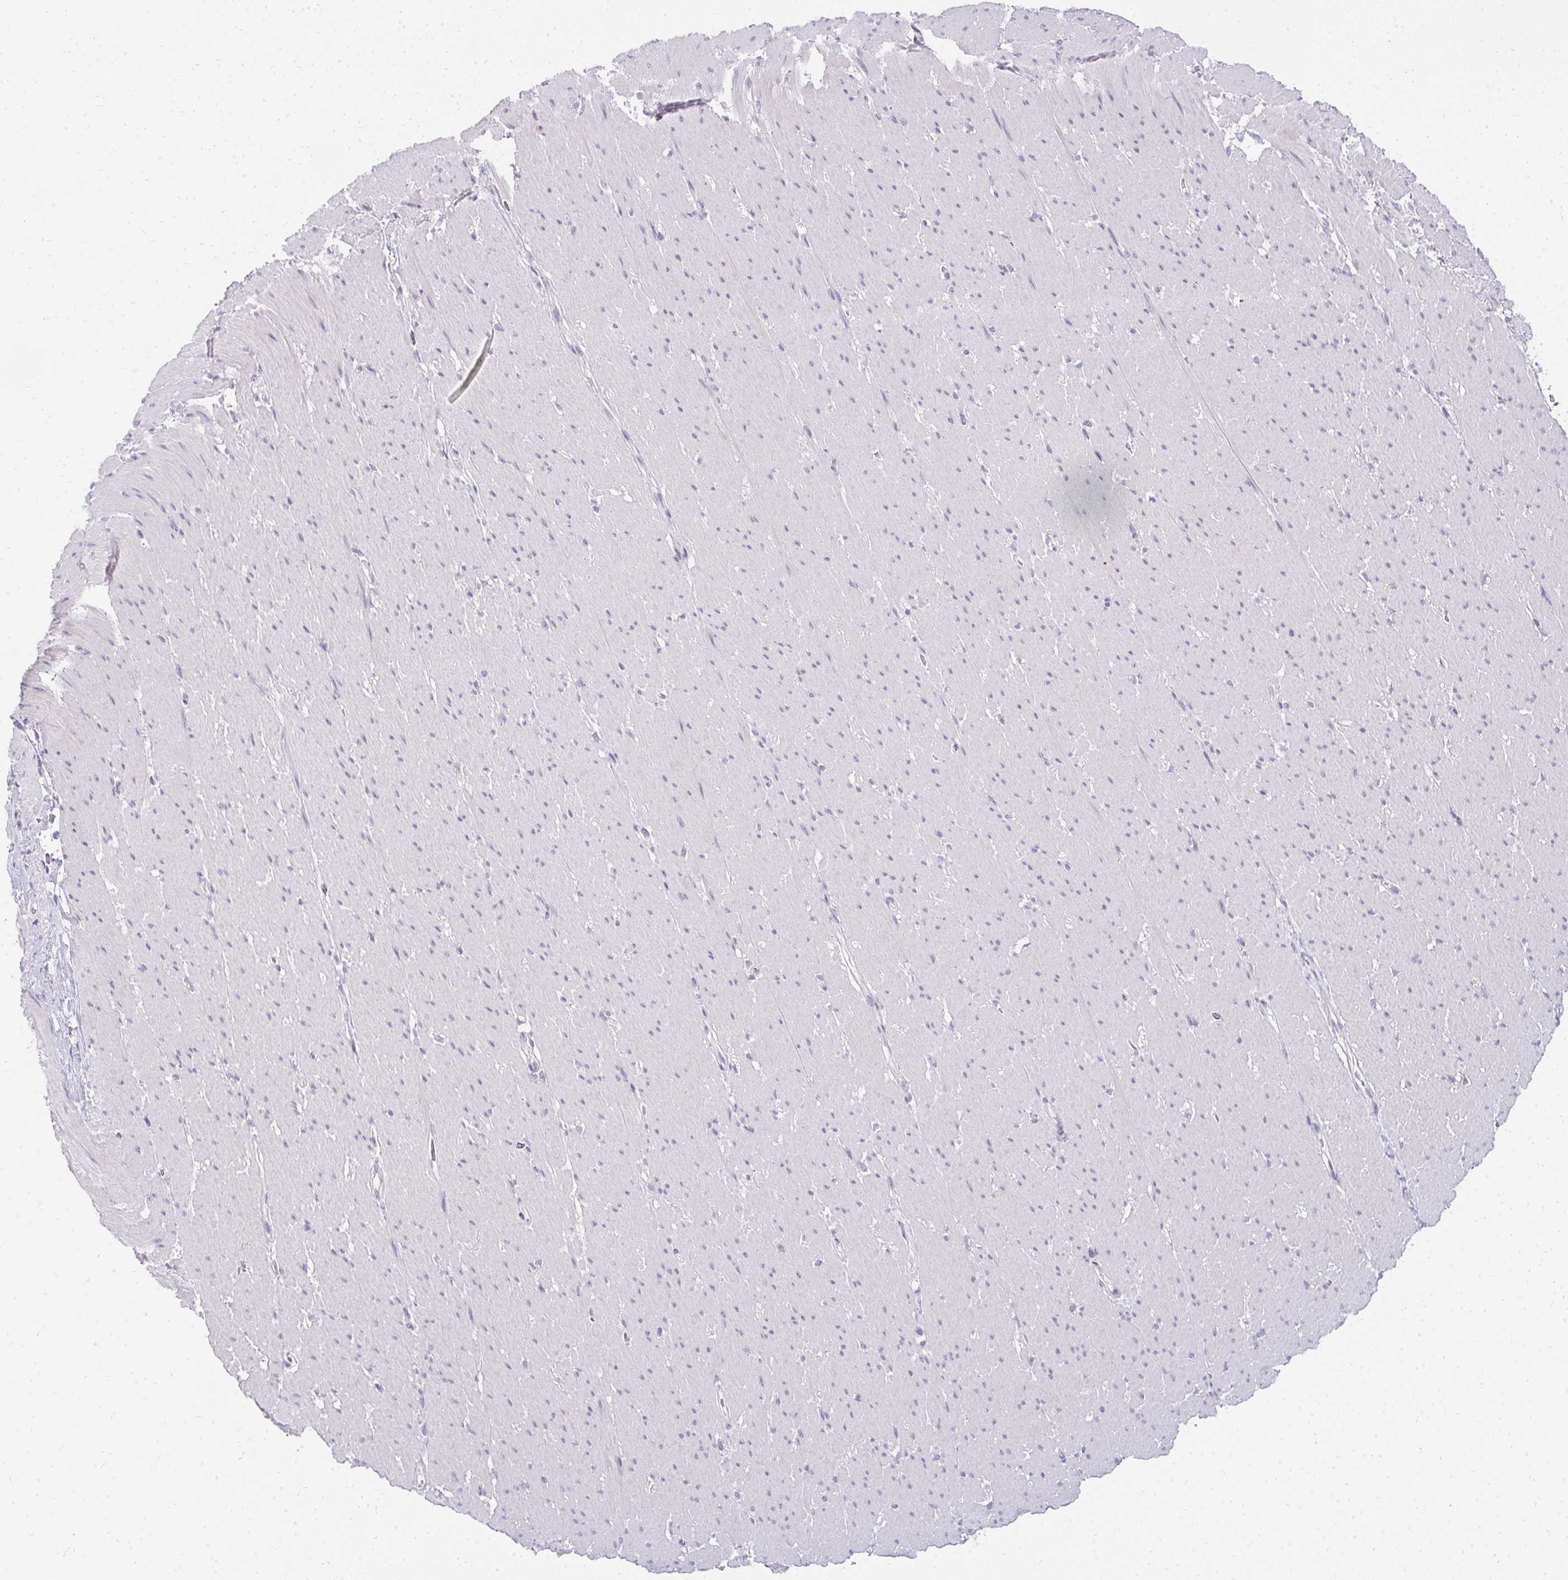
{"staining": {"intensity": "negative", "quantity": "none", "location": "none"}, "tissue": "smooth muscle", "cell_type": "Smooth muscle cells", "image_type": "normal", "snomed": [{"axis": "morphology", "description": "Normal tissue, NOS"}, {"axis": "topography", "description": "Smooth muscle"}, {"axis": "topography", "description": "Rectum"}], "caption": "Immunohistochemical staining of unremarkable human smooth muscle displays no significant positivity in smooth muscle cells.", "gene": "PPP1R3G", "patient": {"sex": "male", "age": 53}}